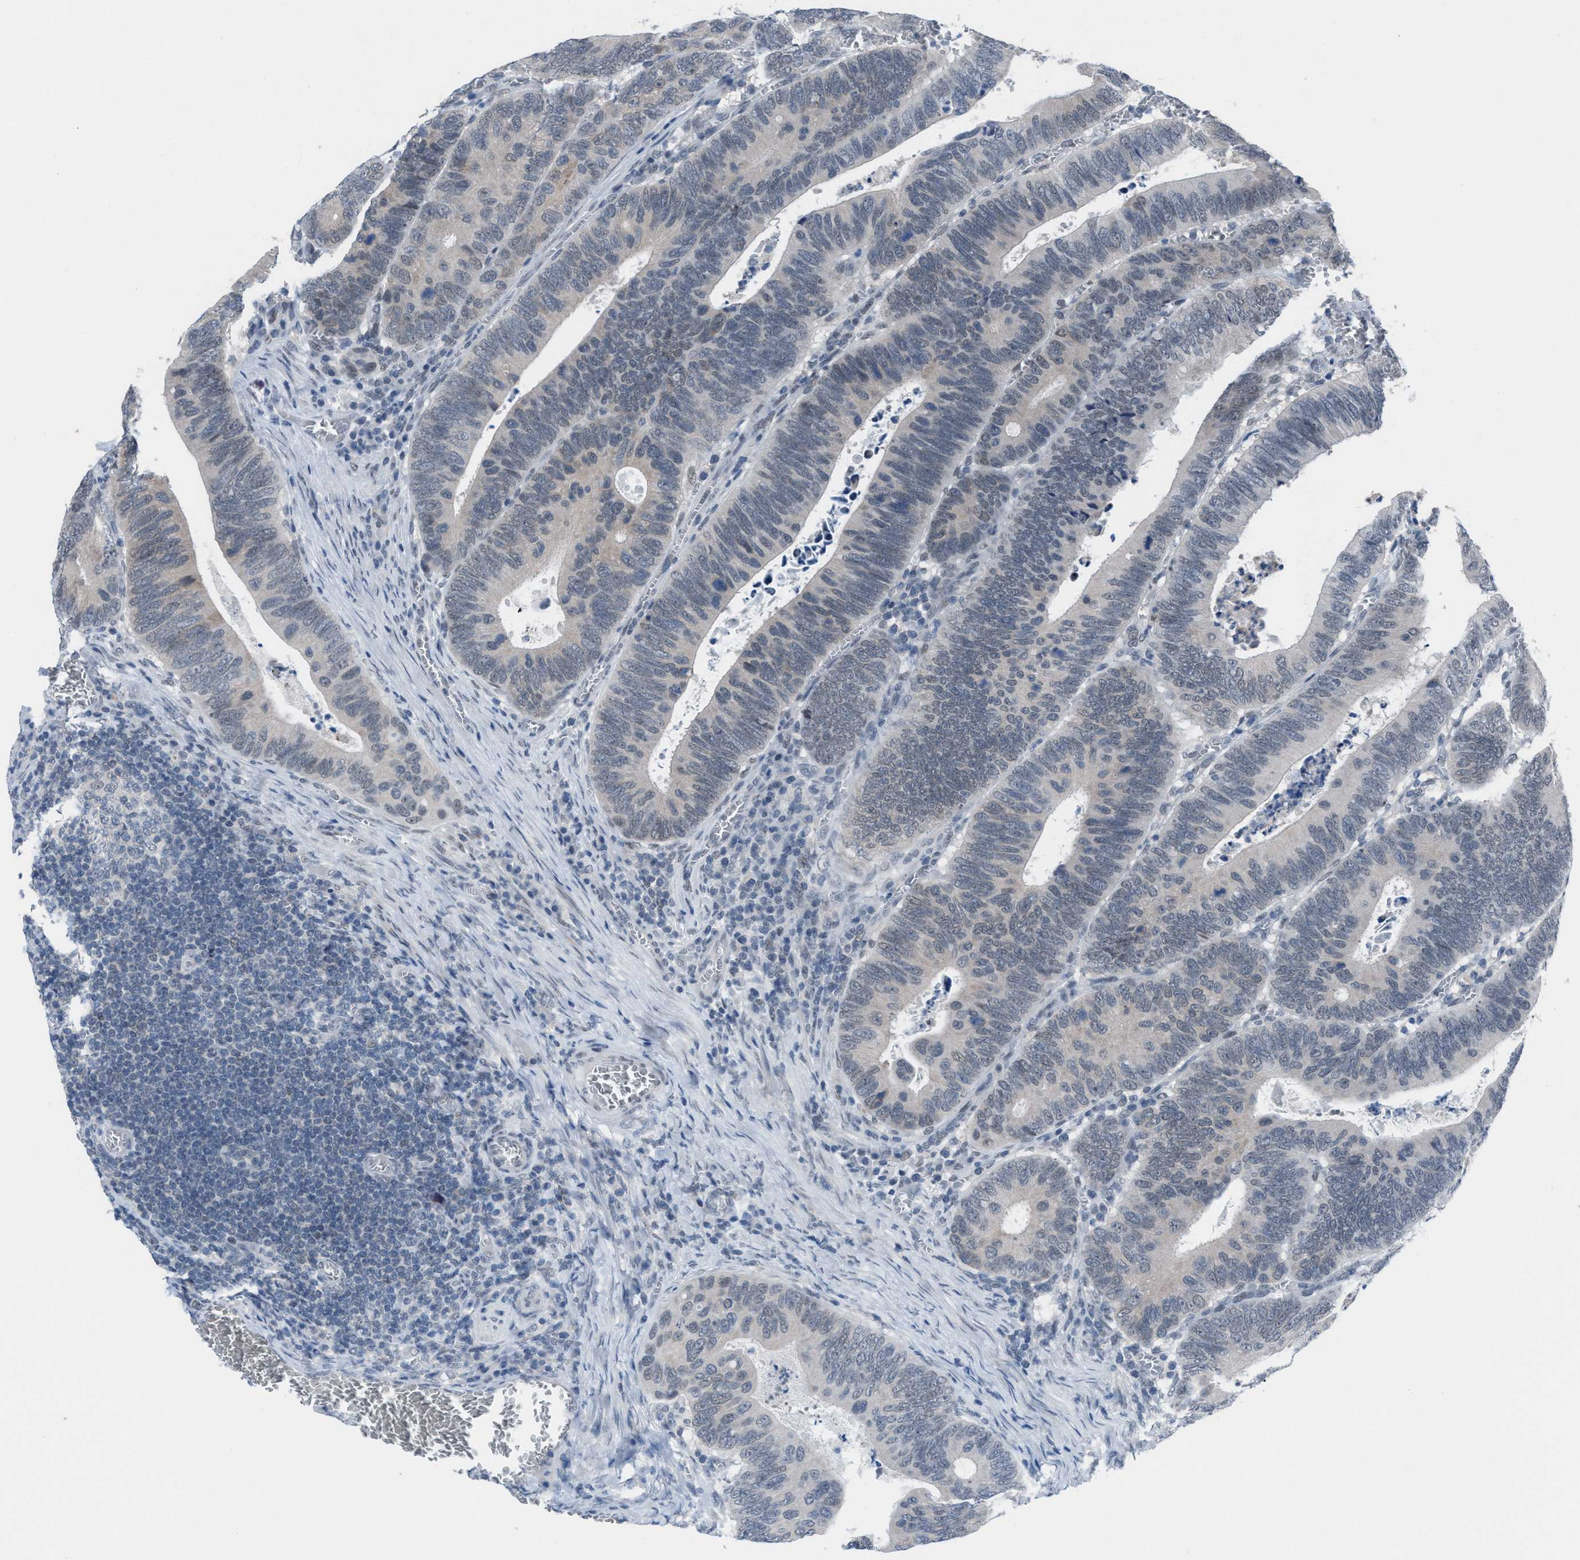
{"staining": {"intensity": "weak", "quantity": "<25%", "location": "cytoplasmic/membranous"}, "tissue": "colorectal cancer", "cell_type": "Tumor cells", "image_type": "cancer", "snomed": [{"axis": "morphology", "description": "Inflammation, NOS"}, {"axis": "morphology", "description": "Adenocarcinoma, NOS"}, {"axis": "topography", "description": "Colon"}], "caption": "This is an immunohistochemistry (IHC) photomicrograph of adenocarcinoma (colorectal). There is no staining in tumor cells.", "gene": "ANAPC11", "patient": {"sex": "male", "age": 72}}